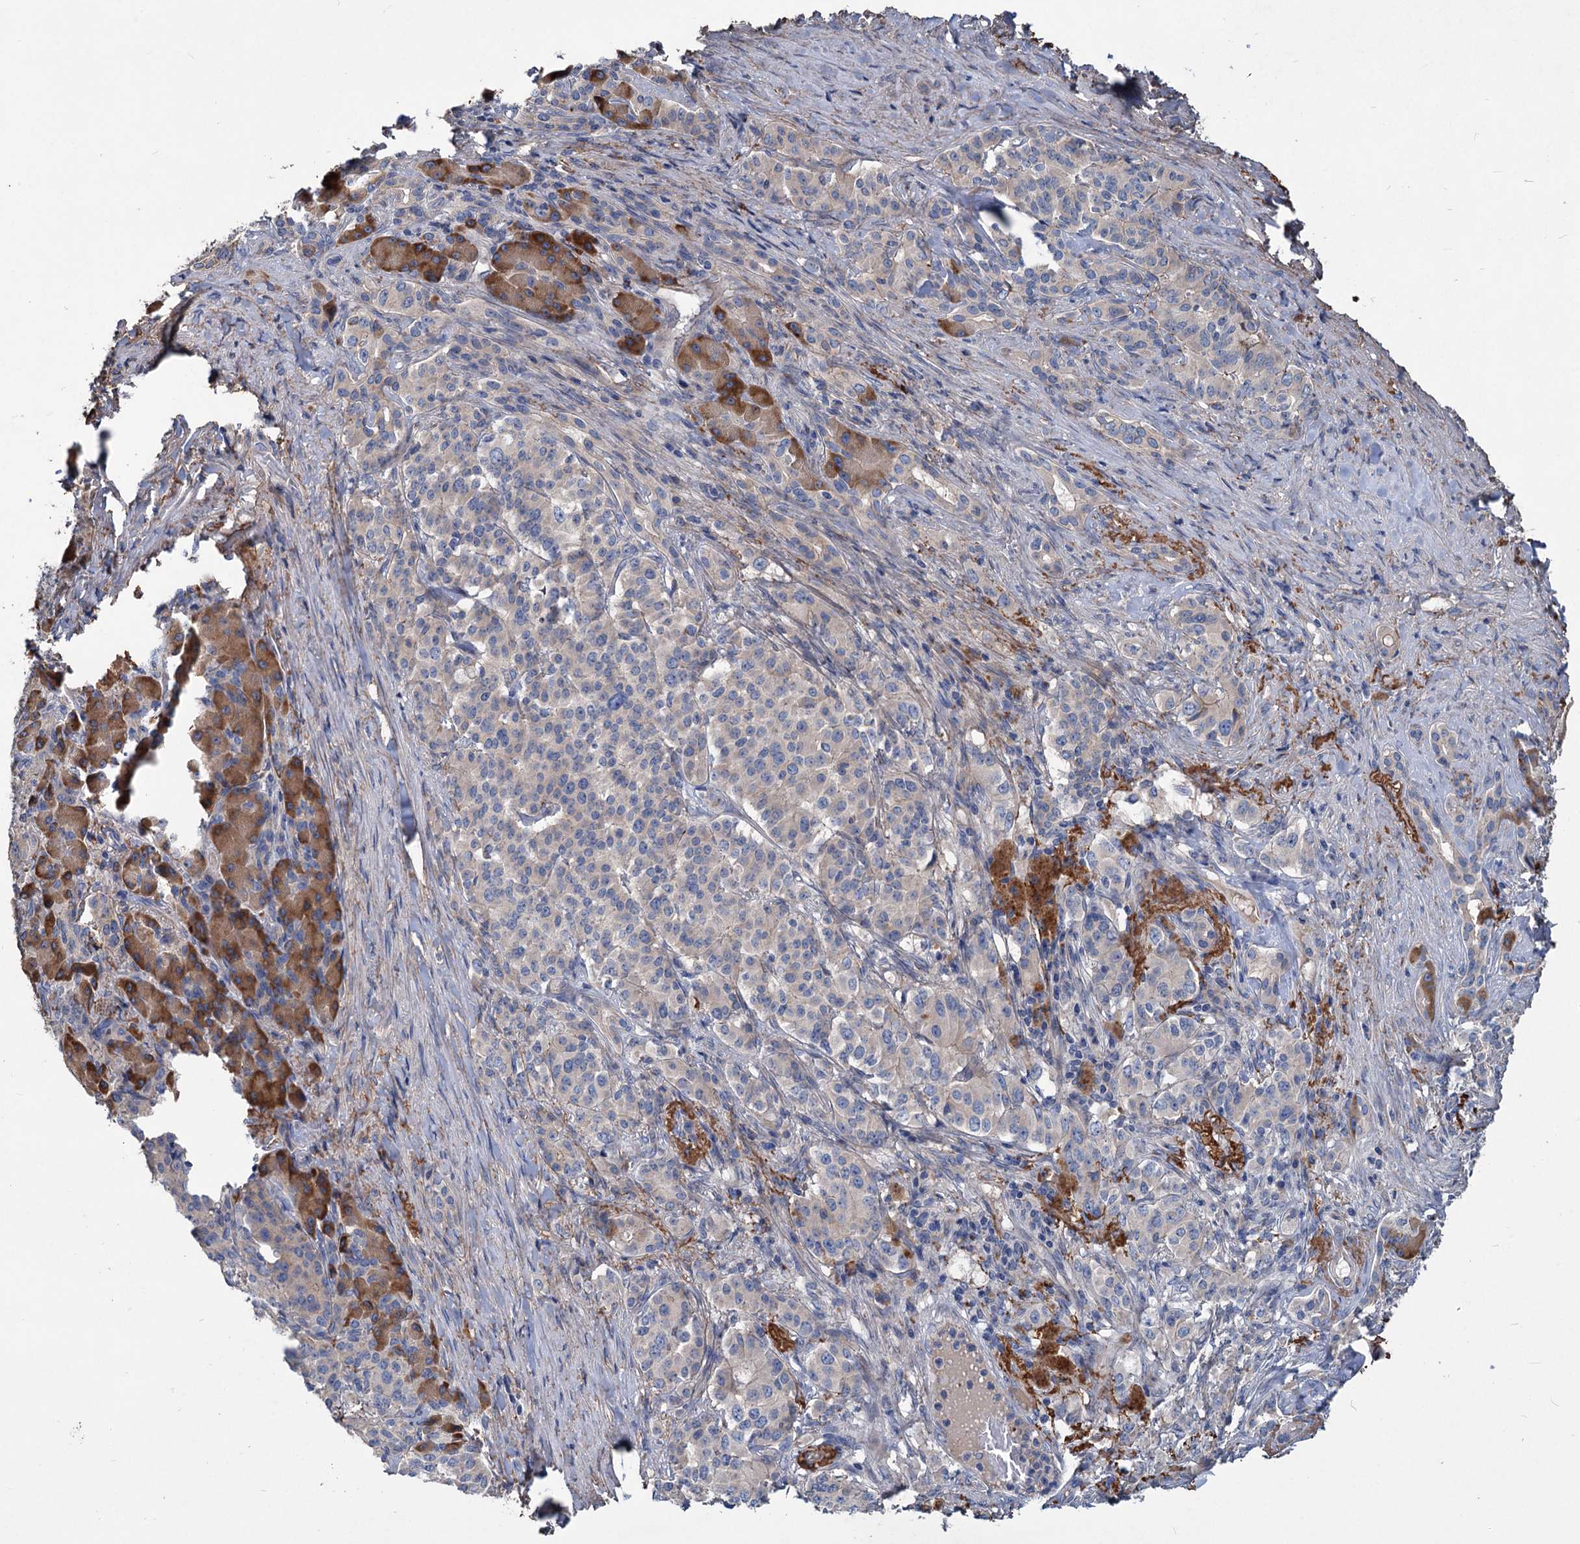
{"staining": {"intensity": "negative", "quantity": "none", "location": "none"}, "tissue": "pancreatic cancer", "cell_type": "Tumor cells", "image_type": "cancer", "snomed": [{"axis": "morphology", "description": "Adenocarcinoma, NOS"}, {"axis": "topography", "description": "Pancreas"}], "caption": "Immunohistochemistry of pancreatic cancer (adenocarcinoma) displays no staining in tumor cells.", "gene": "URAD", "patient": {"sex": "female", "age": 74}}